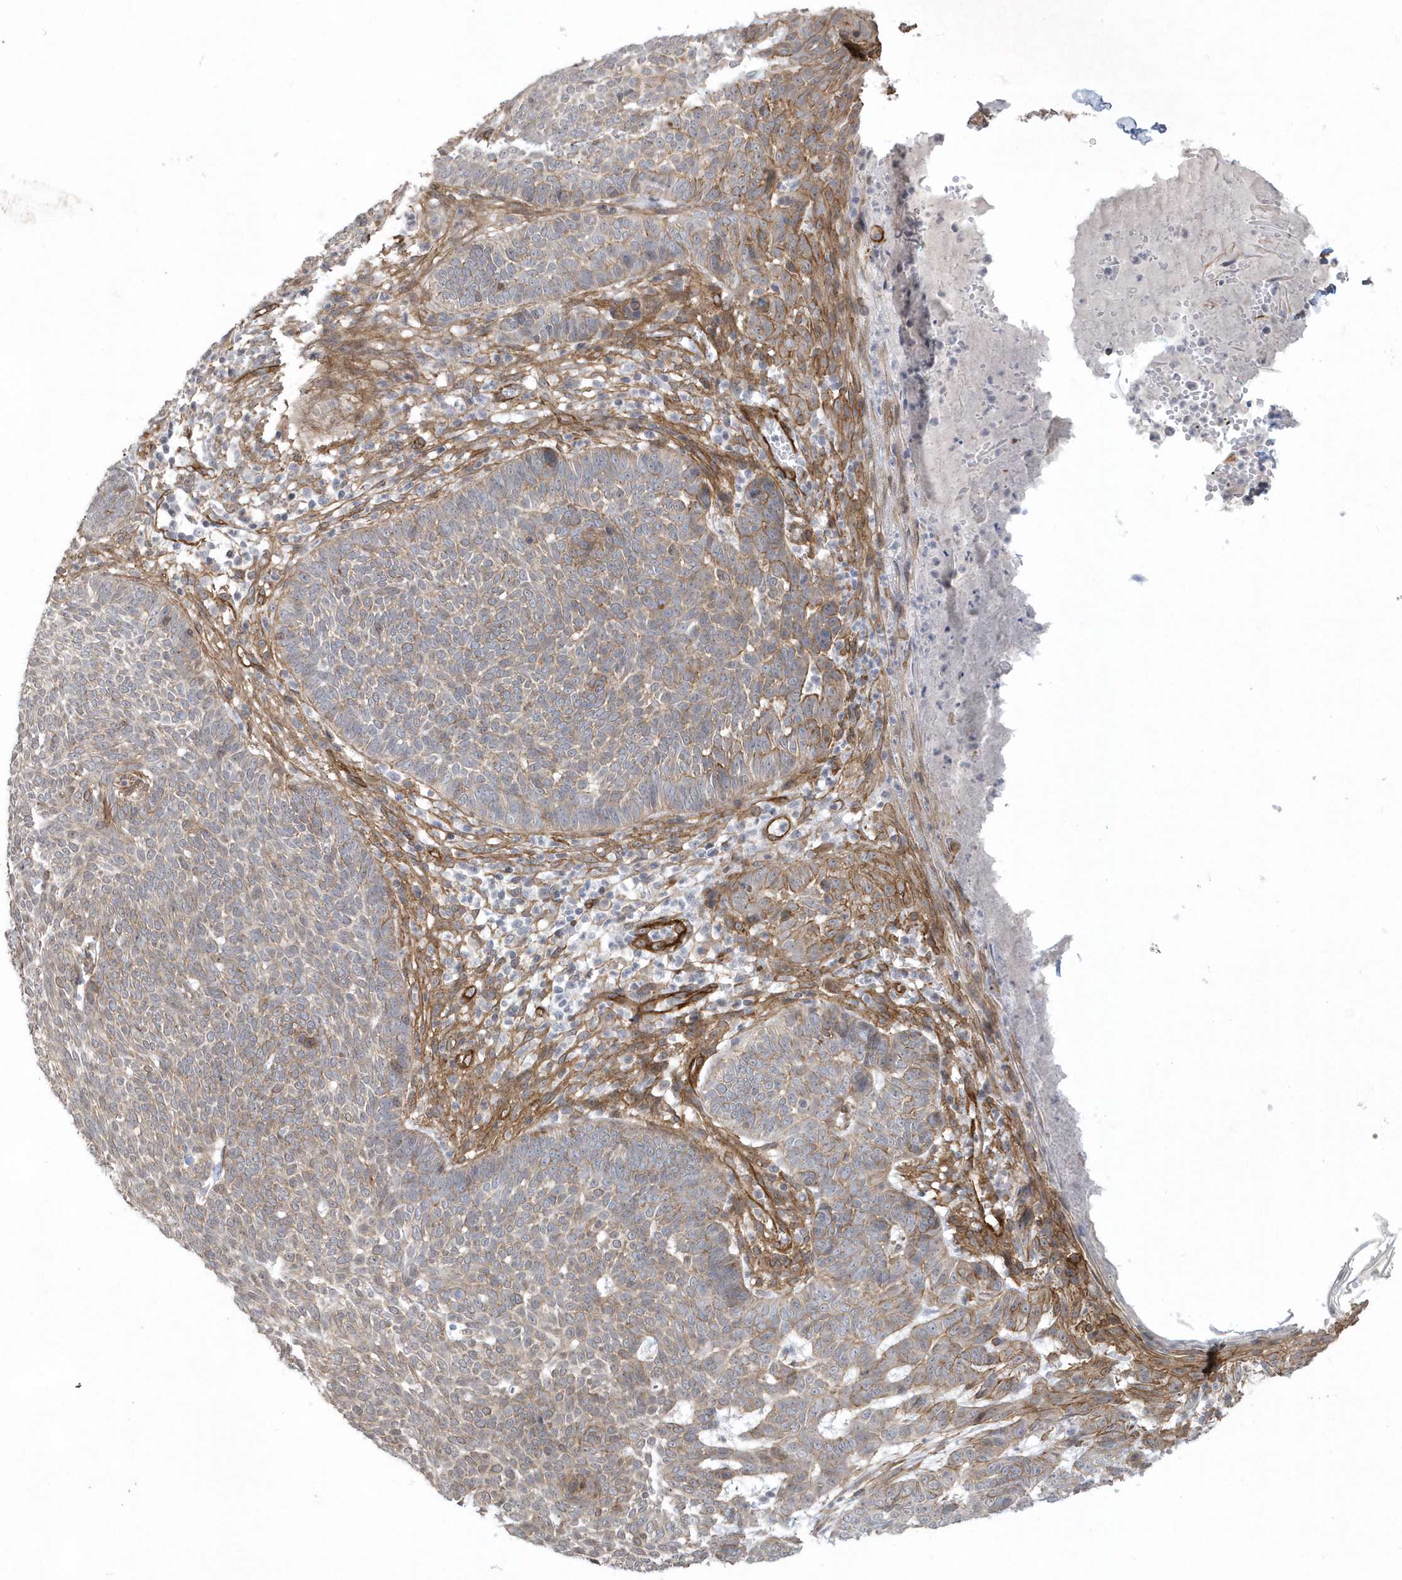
{"staining": {"intensity": "moderate", "quantity": "25%-75%", "location": "cytoplasmic/membranous"}, "tissue": "skin cancer", "cell_type": "Tumor cells", "image_type": "cancer", "snomed": [{"axis": "morphology", "description": "Normal tissue, NOS"}, {"axis": "morphology", "description": "Basal cell carcinoma"}, {"axis": "topography", "description": "Skin"}], "caption": "Human skin cancer (basal cell carcinoma) stained with a brown dye displays moderate cytoplasmic/membranous positive staining in about 25%-75% of tumor cells.", "gene": "RAI14", "patient": {"sex": "male", "age": 64}}